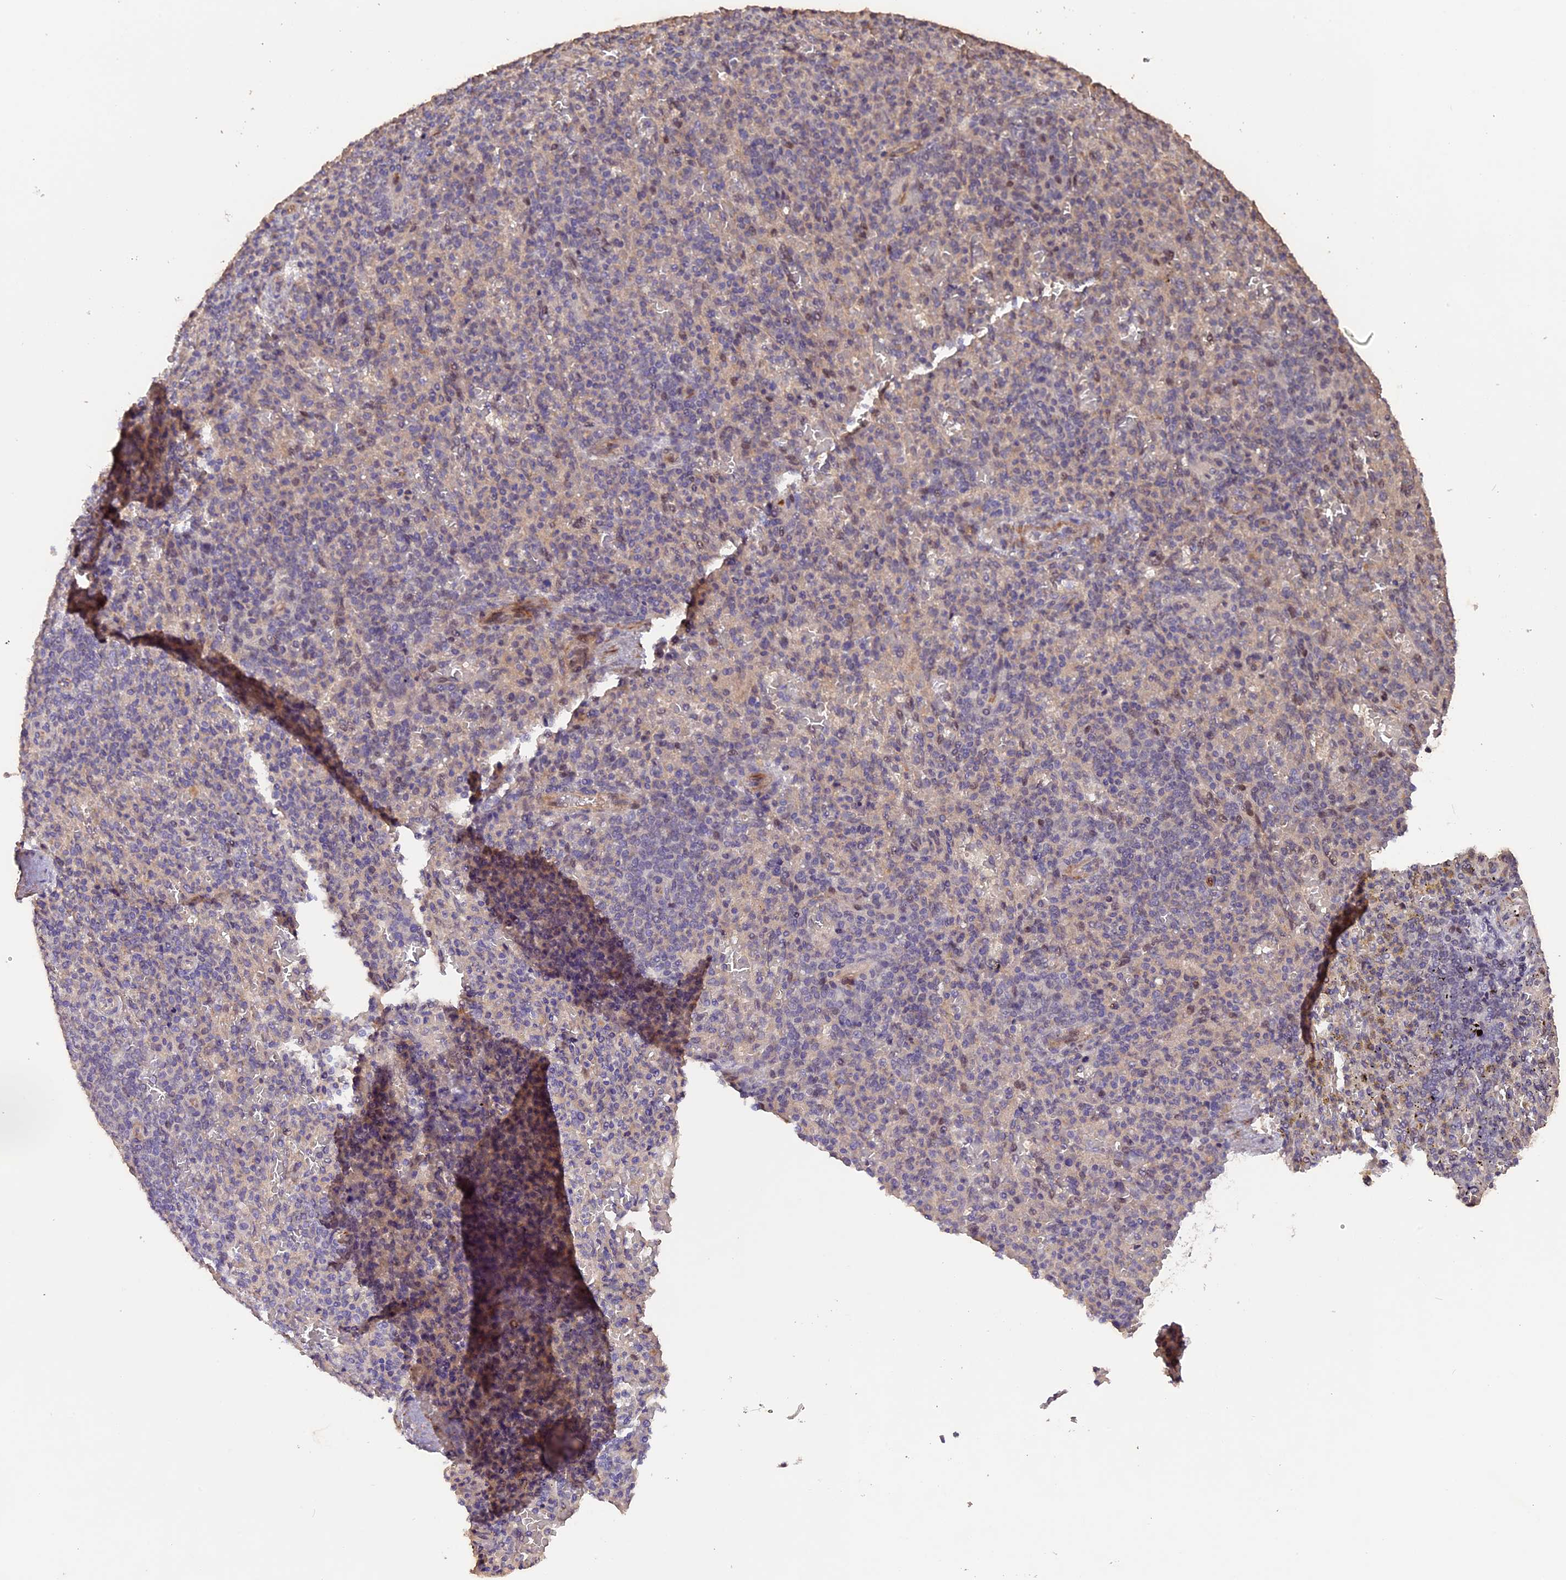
{"staining": {"intensity": "negative", "quantity": "none", "location": "none"}, "tissue": "spleen", "cell_type": "Cells in red pulp", "image_type": "normal", "snomed": [{"axis": "morphology", "description": "Normal tissue, NOS"}, {"axis": "topography", "description": "Spleen"}], "caption": "Immunohistochemistry of unremarkable spleen shows no staining in cells in red pulp. Brightfield microscopy of IHC stained with DAB (brown) and hematoxylin (blue), captured at high magnification.", "gene": "GNB5", "patient": {"sex": "female", "age": 74}}